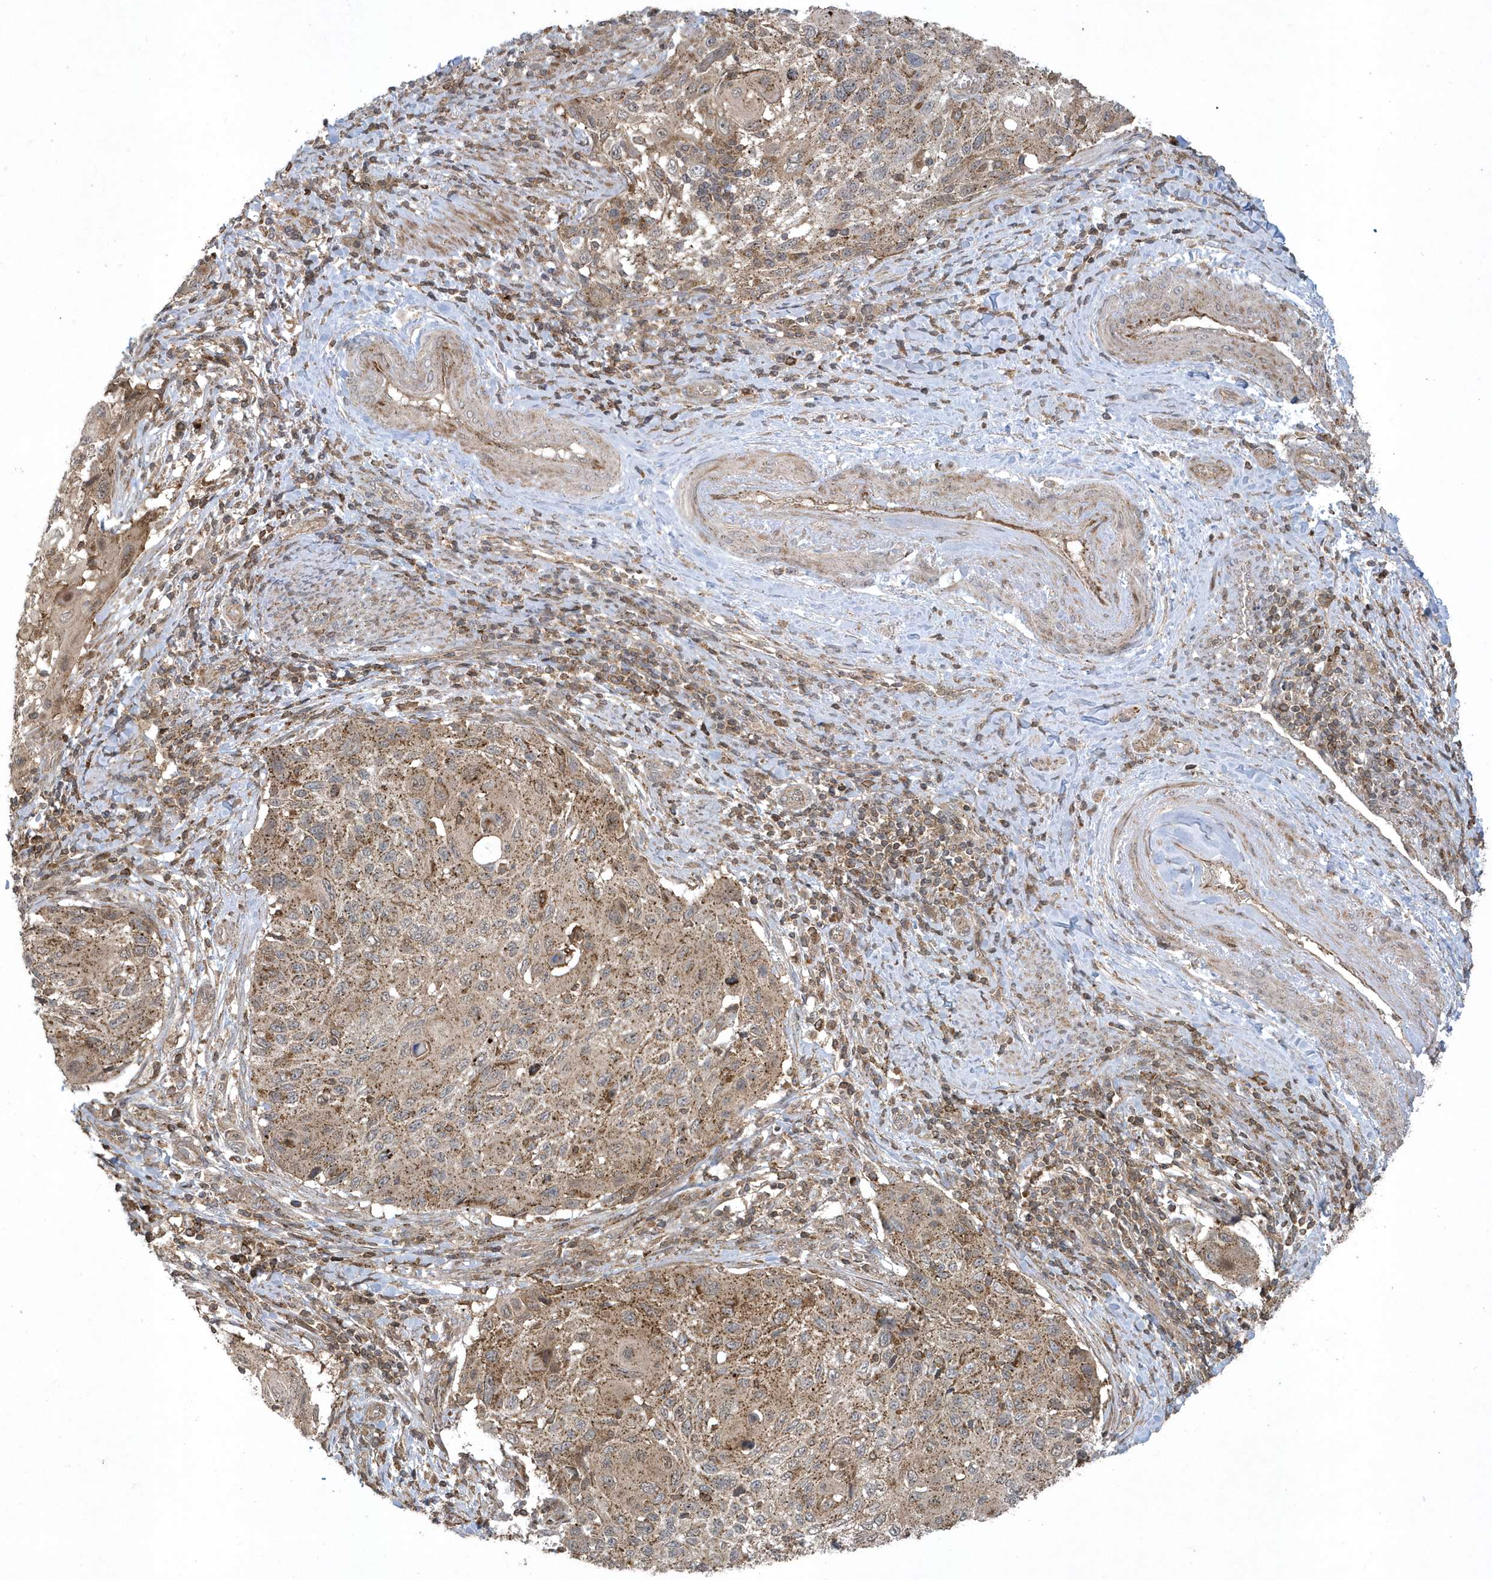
{"staining": {"intensity": "moderate", "quantity": ">75%", "location": "cytoplasmic/membranous"}, "tissue": "cervical cancer", "cell_type": "Tumor cells", "image_type": "cancer", "snomed": [{"axis": "morphology", "description": "Squamous cell carcinoma, NOS"}, {"axis": "topography", "description": "Cervix"}], "caption": "Immunohistochemical staining of human squamous cell carcinoma (cervical) displays medium levels of moderate cytoplasmic/membranous protein expression in approximately >75% of tumor cells.", "gene": "STAMBP", "patient": {"sex": "female", "age": 70}}